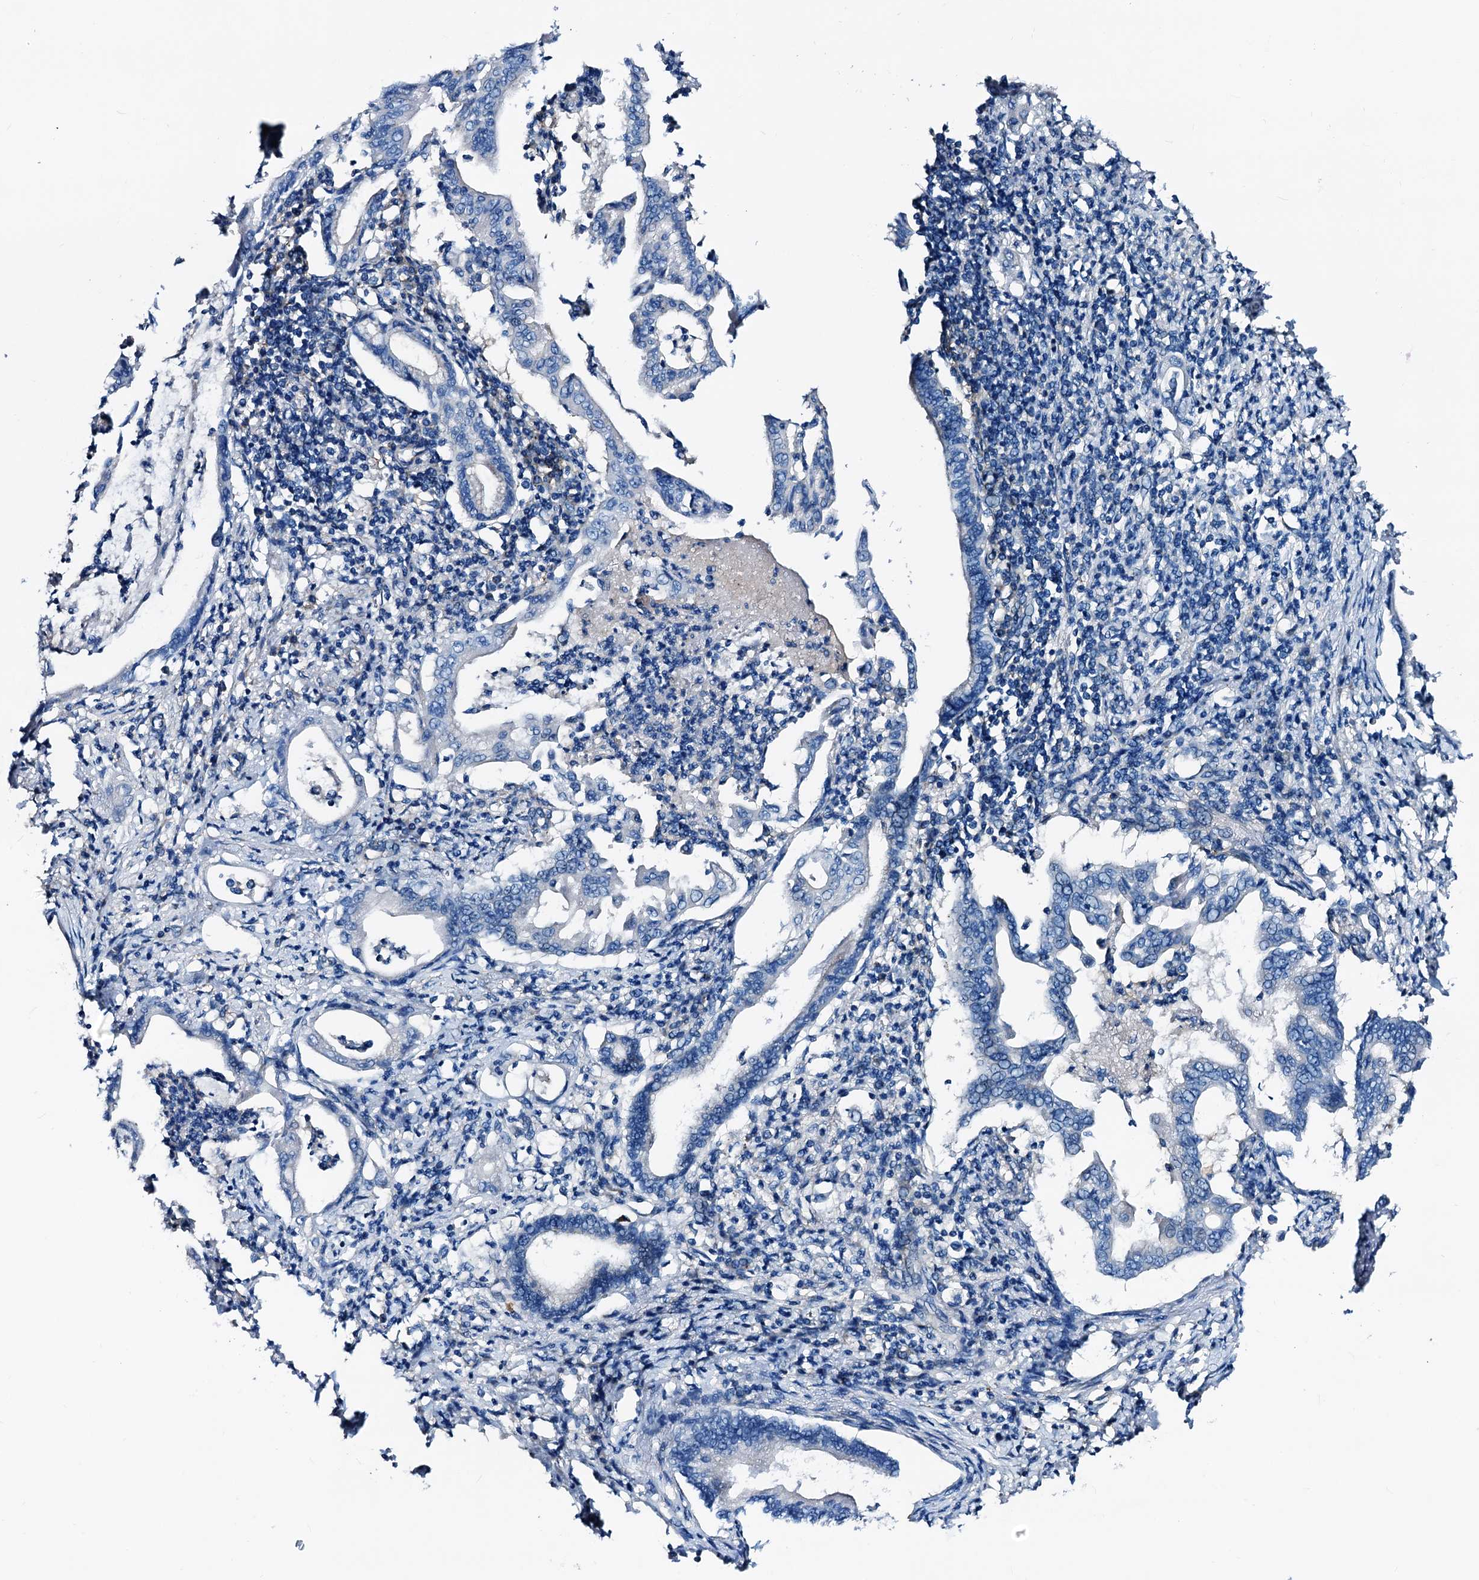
{"staining": {"intensity": "negative", "quantity": "none", "location": "none"}, "tissue": "pancreatic cancer", "cell_type": "Tumor cells", "image_type": "cancer", "snomed": [{"axis": "morphology", "description": "Adenocarcinoma, NOS"}, {"axis": "topography", "description": "Pancreas"}], "caption": "Immunohistochemistry (IHC) image of neoplastic tissue: human pancreatic cancer stained with DAB (3,3'-diaminobenzidine) exhibits no significant protein positivity in tumor cells.", "gene": "GCOM1", "patient": {"sex": "female", "age": 55}}